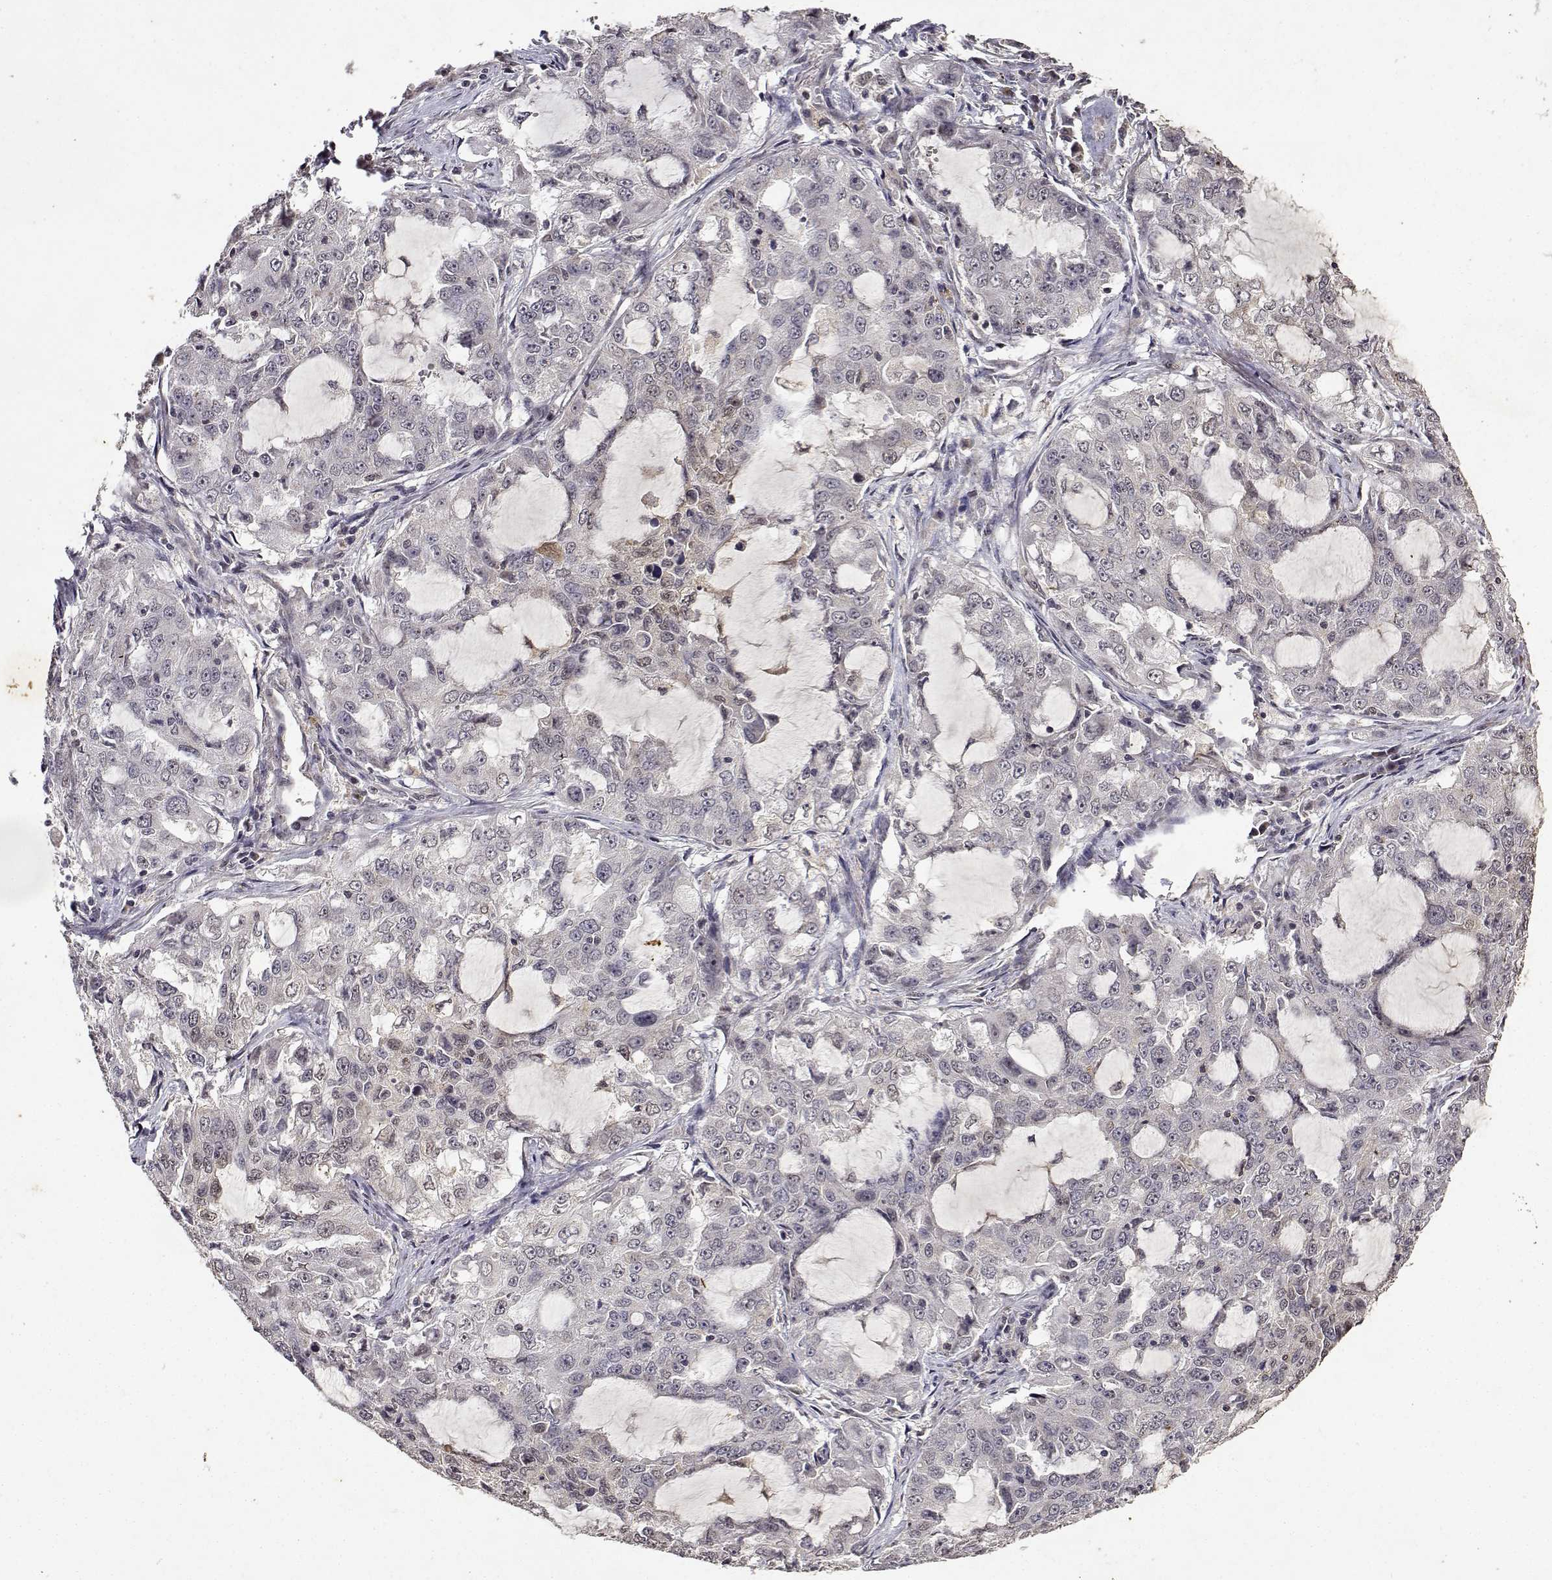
{"staining": {"intensity": "negative", "quantity": "none", "location": "none"}, "tissue": "lung cancer", "cell_type": "Tumor cells", "image_type": "cancer", "snomed": [{"axis": "morphology", "description": "Adenocarcinoma, NOS"}, {"axis": "topography", "description": "Lung"}], "caption": "This histopathology image is of adenocarcinoma (lung) stained with IHC to label a protein in brown with the nuclei are counter-stained blue. There is no positivity in tumor cells.", "gene": "BDNF", "patient": {"sex": "female", "age": 61}}